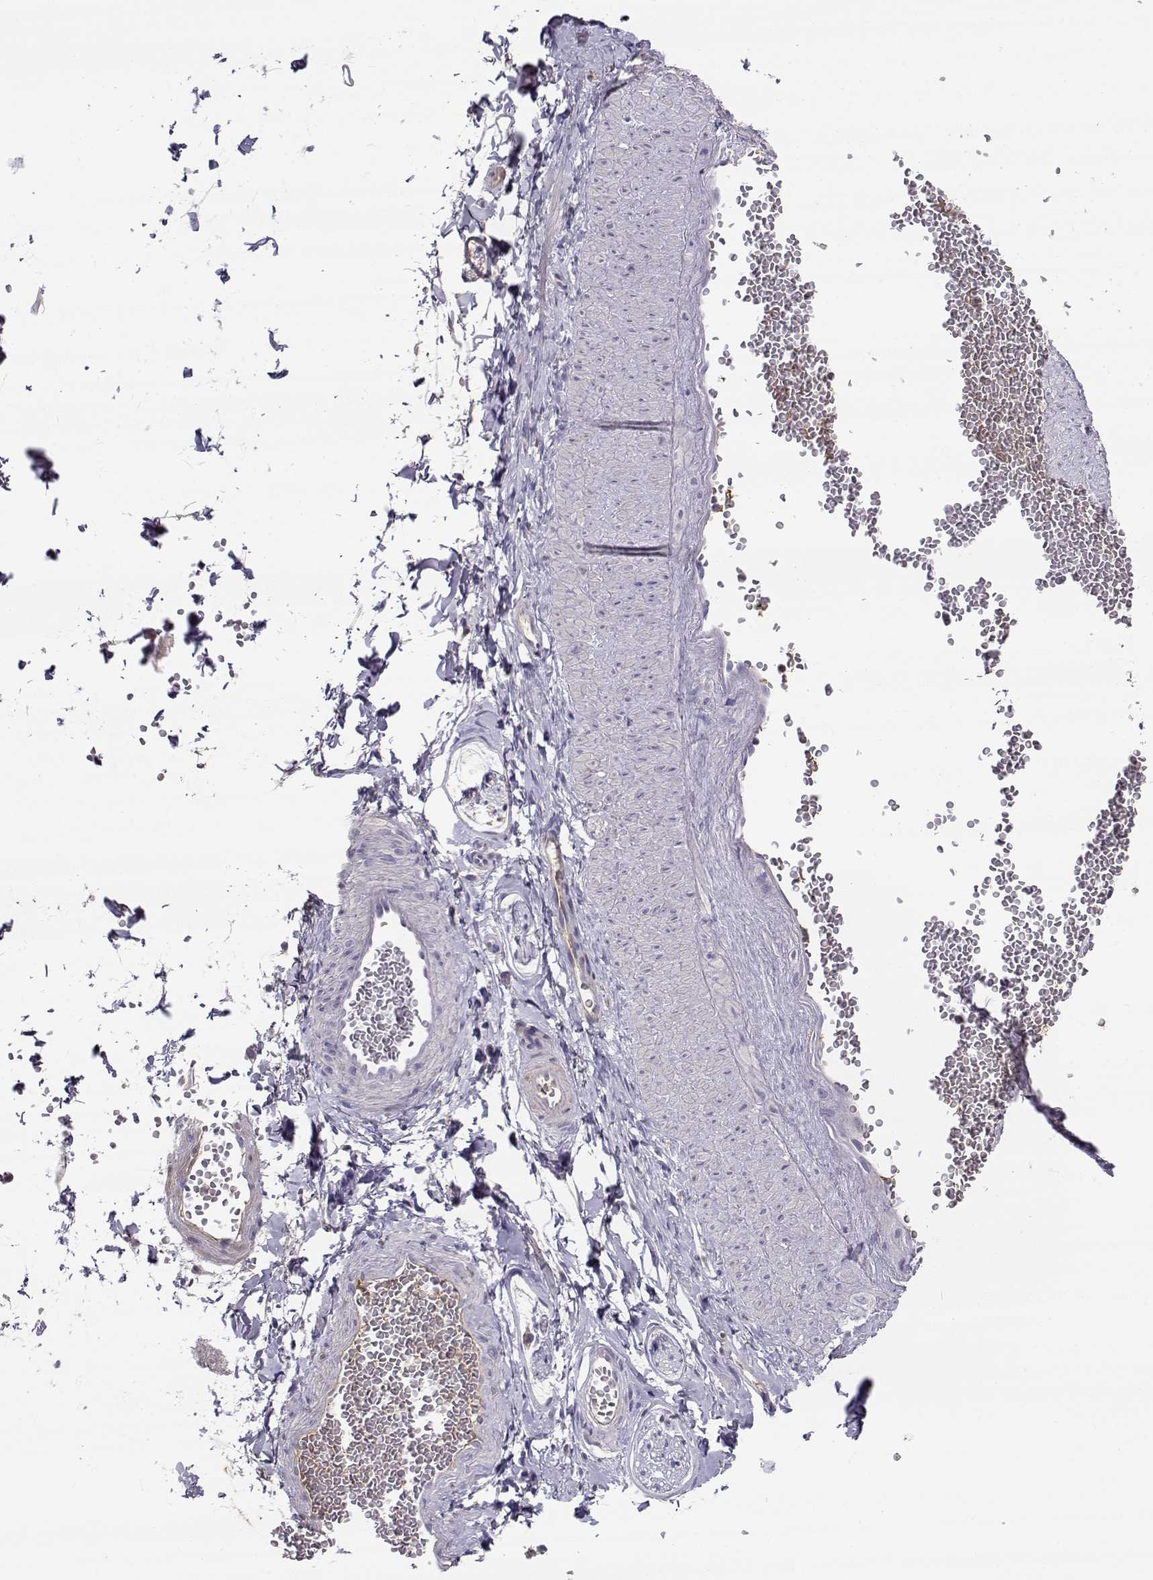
{"staining": {"intensity": "negative", "quantity": "none", "location": "none"}, "tissue": "adipose tissue", "cell_type": "Adipocytes", "image_type": "normal", "snomed": [{"axis": "morphology", "description": "Normal tissue, NOS"}, {"axis": "topography", "description": "Smooth muscle"}, {"axis": "topography", "description": "Peripheral nerve tissue"}], "caption": "Histopathology image shows no protein expression in adipocytes of benign adipose tissue. Nuclei are stained in blue.", "gene": "SLCO6A1", "patient": {"sex": "male", "age": 22}}